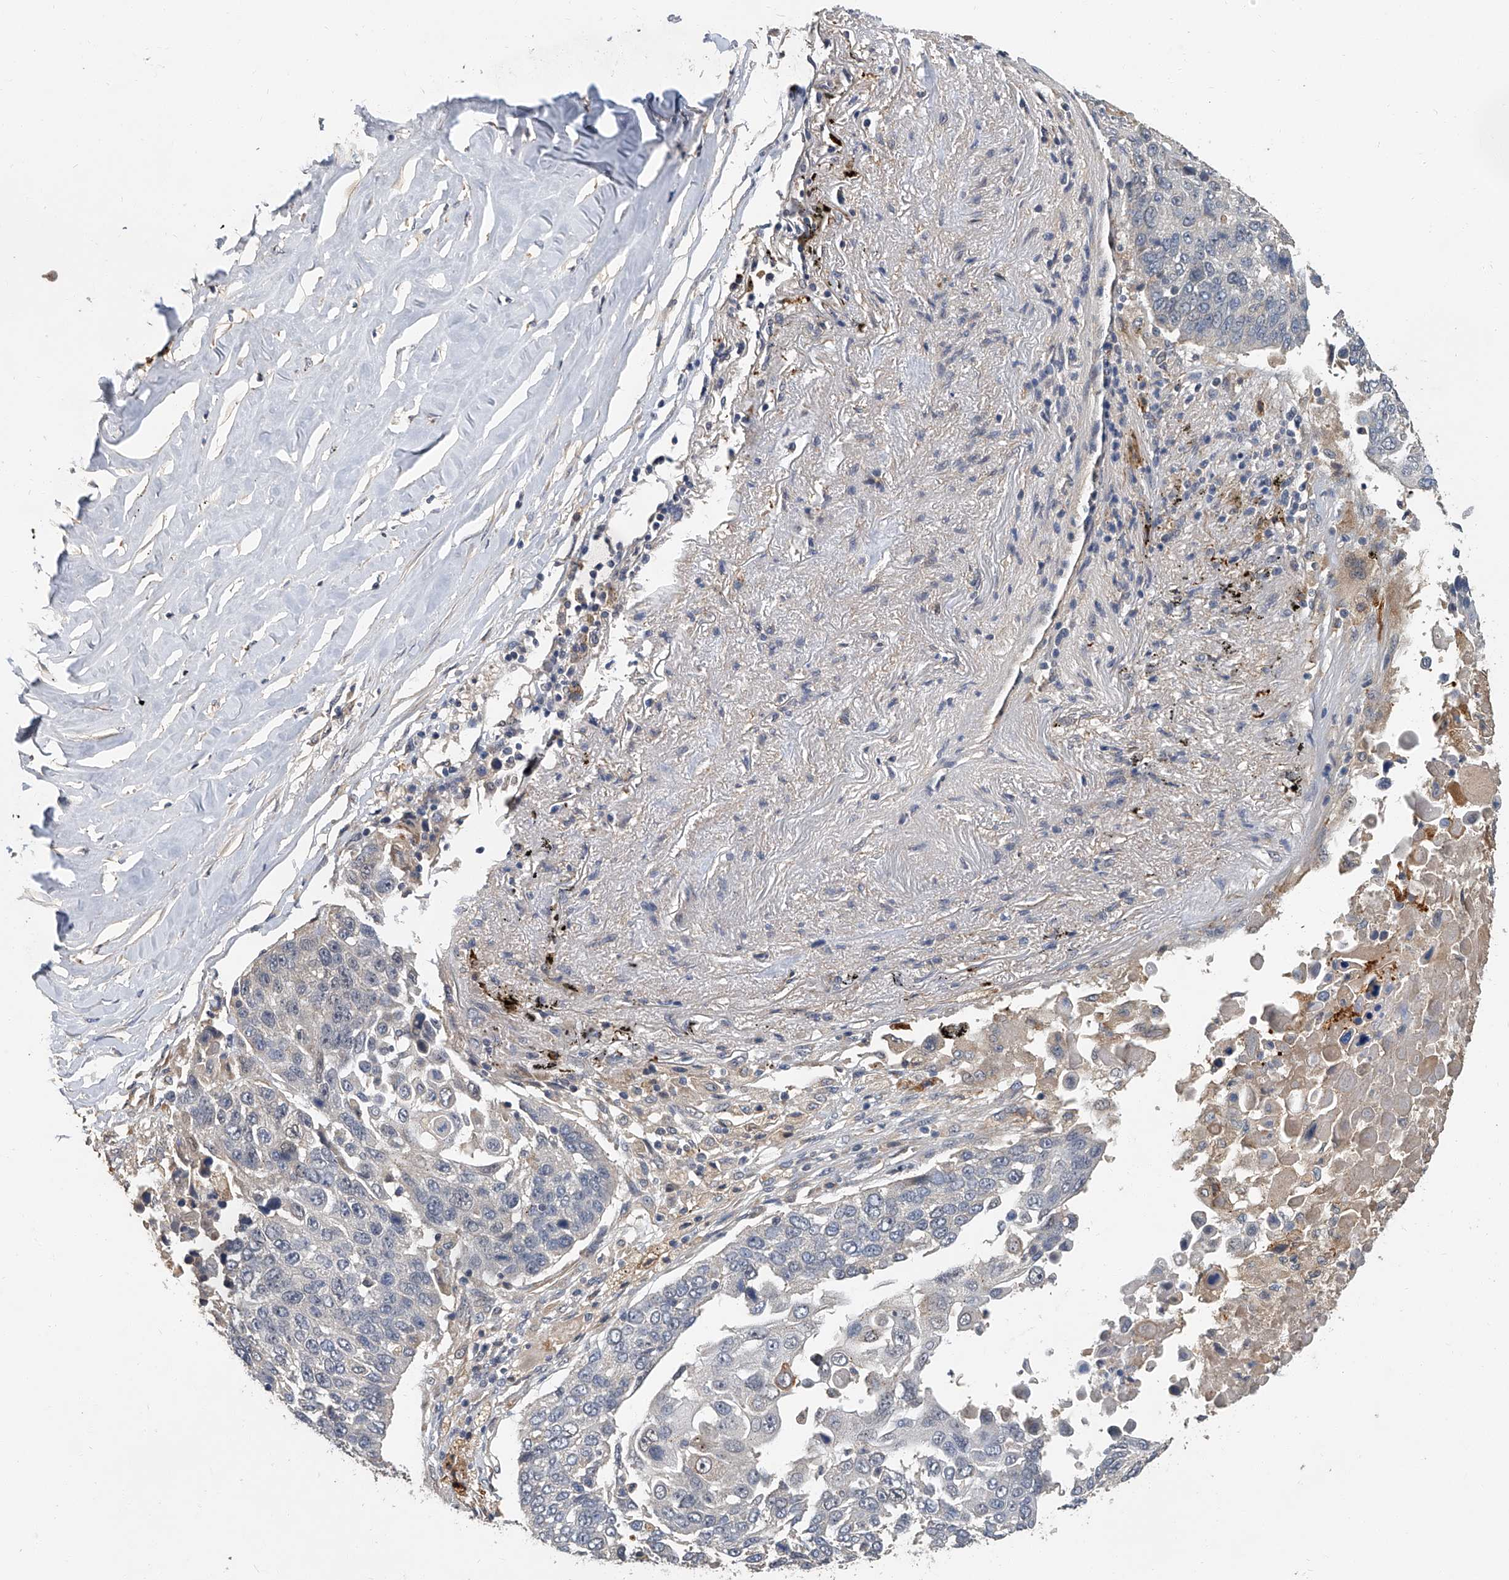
{"staining": {"intensity": "negative", "quantity": "none", "location": "none"}, "tissue": "lung cancer", "cell_type": "Tumor cells", "image_type": "cancer", "snomed": [{"axis": "morphology", "description": "Squamous cell carcinoma, NOS"}, {"axis": "topography", "description": "Lung"}], "caption": "Lung squamous cell carcinoma stained for a protein using immunohistochemistry reveals no expression tumor cells.", "gene": "JAG2", "patient": {"sex": "male", "age": 66}}